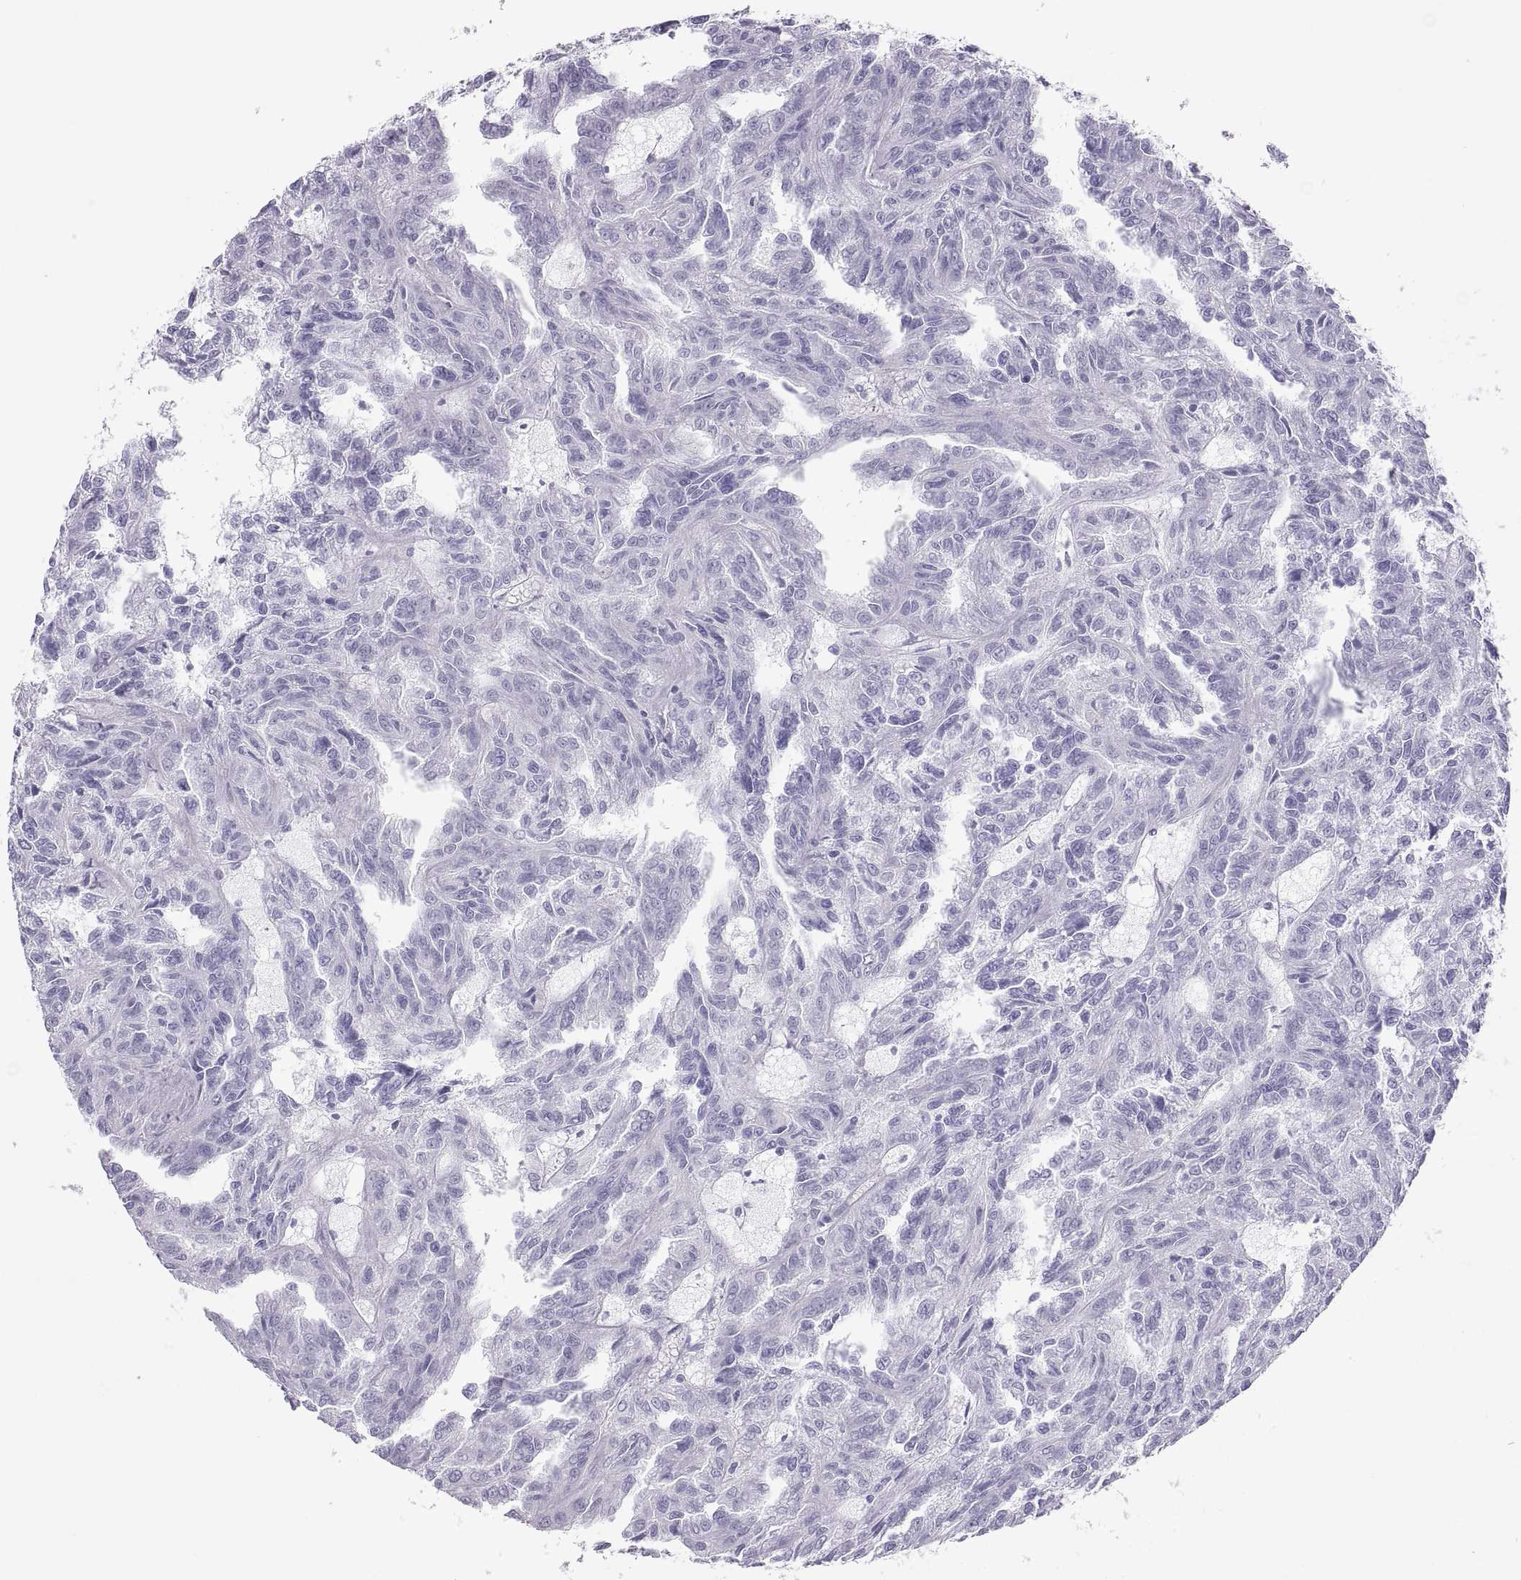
{"staining": {"intensity": "negative", "quantity": "none", "location": "none"}, "tissue": "renal cancer", "cell_type": "Tumor cells", "image_type": "cancer", "snomed": [{"axis": "morphology", "description": "Adenocarcinoma, NOS"}, {"axis": "topography", "description": "Kidney"}], "caption": "This micrograph is of renal adenocarcinoma stained with immunohistochemistry to label a protein in brown with the nuclei are counter-stained blue. There is no expression in tumor cells.", "gene": "SEMG1", "patient": {"sex": "male", "age": 79}}